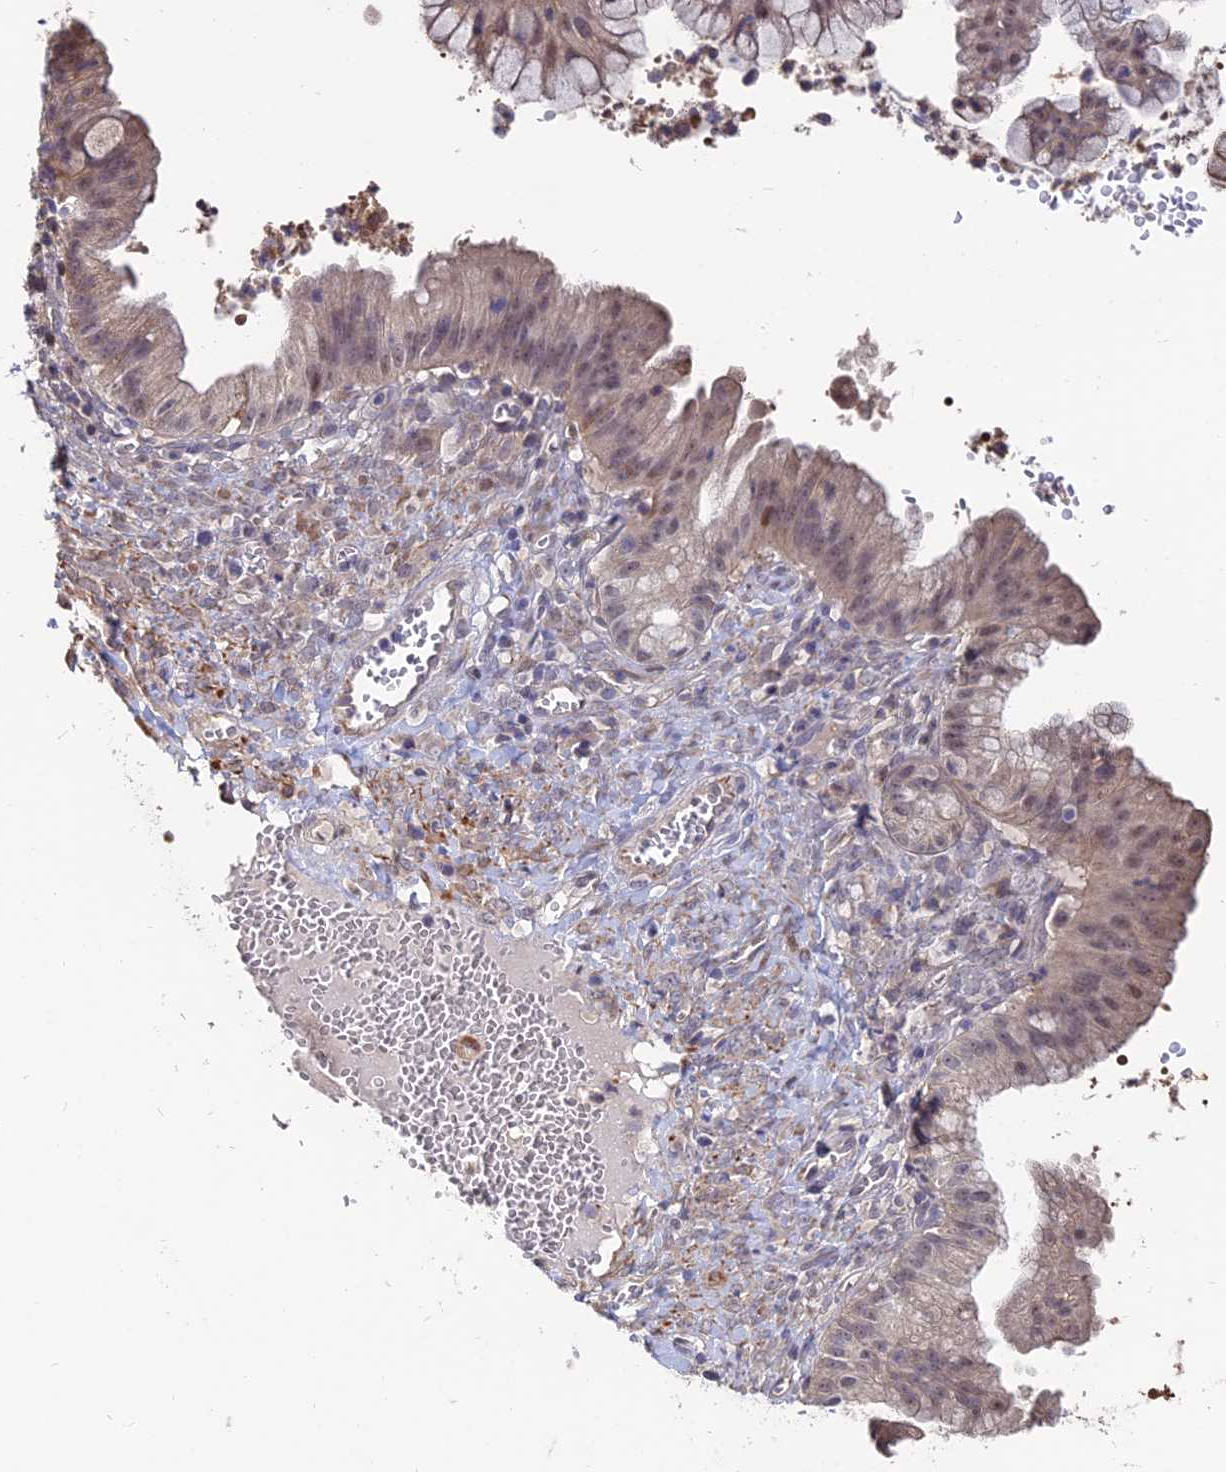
{"staining": {"intensity": "weak", "quantity": "25%-75%", "location": "nuclear"}, "tissue": "ovarian cancer", "cell_type": "Tumor cells", "image_type": "cancer", "snomed": [{"axis": "morphology", "description": "Cystadenocarcinoma, mucinous, NOS"}, {"axis": "topography", "description": "Ovary"}], "caption": "Immunohistochemical staining of ovarian cancer demonstrates low levels of weak nuclear positivity in about 25%-75% of tumor cells.", "gene": "ACTR5", "patient": {"sex": "female", "age": 70}}